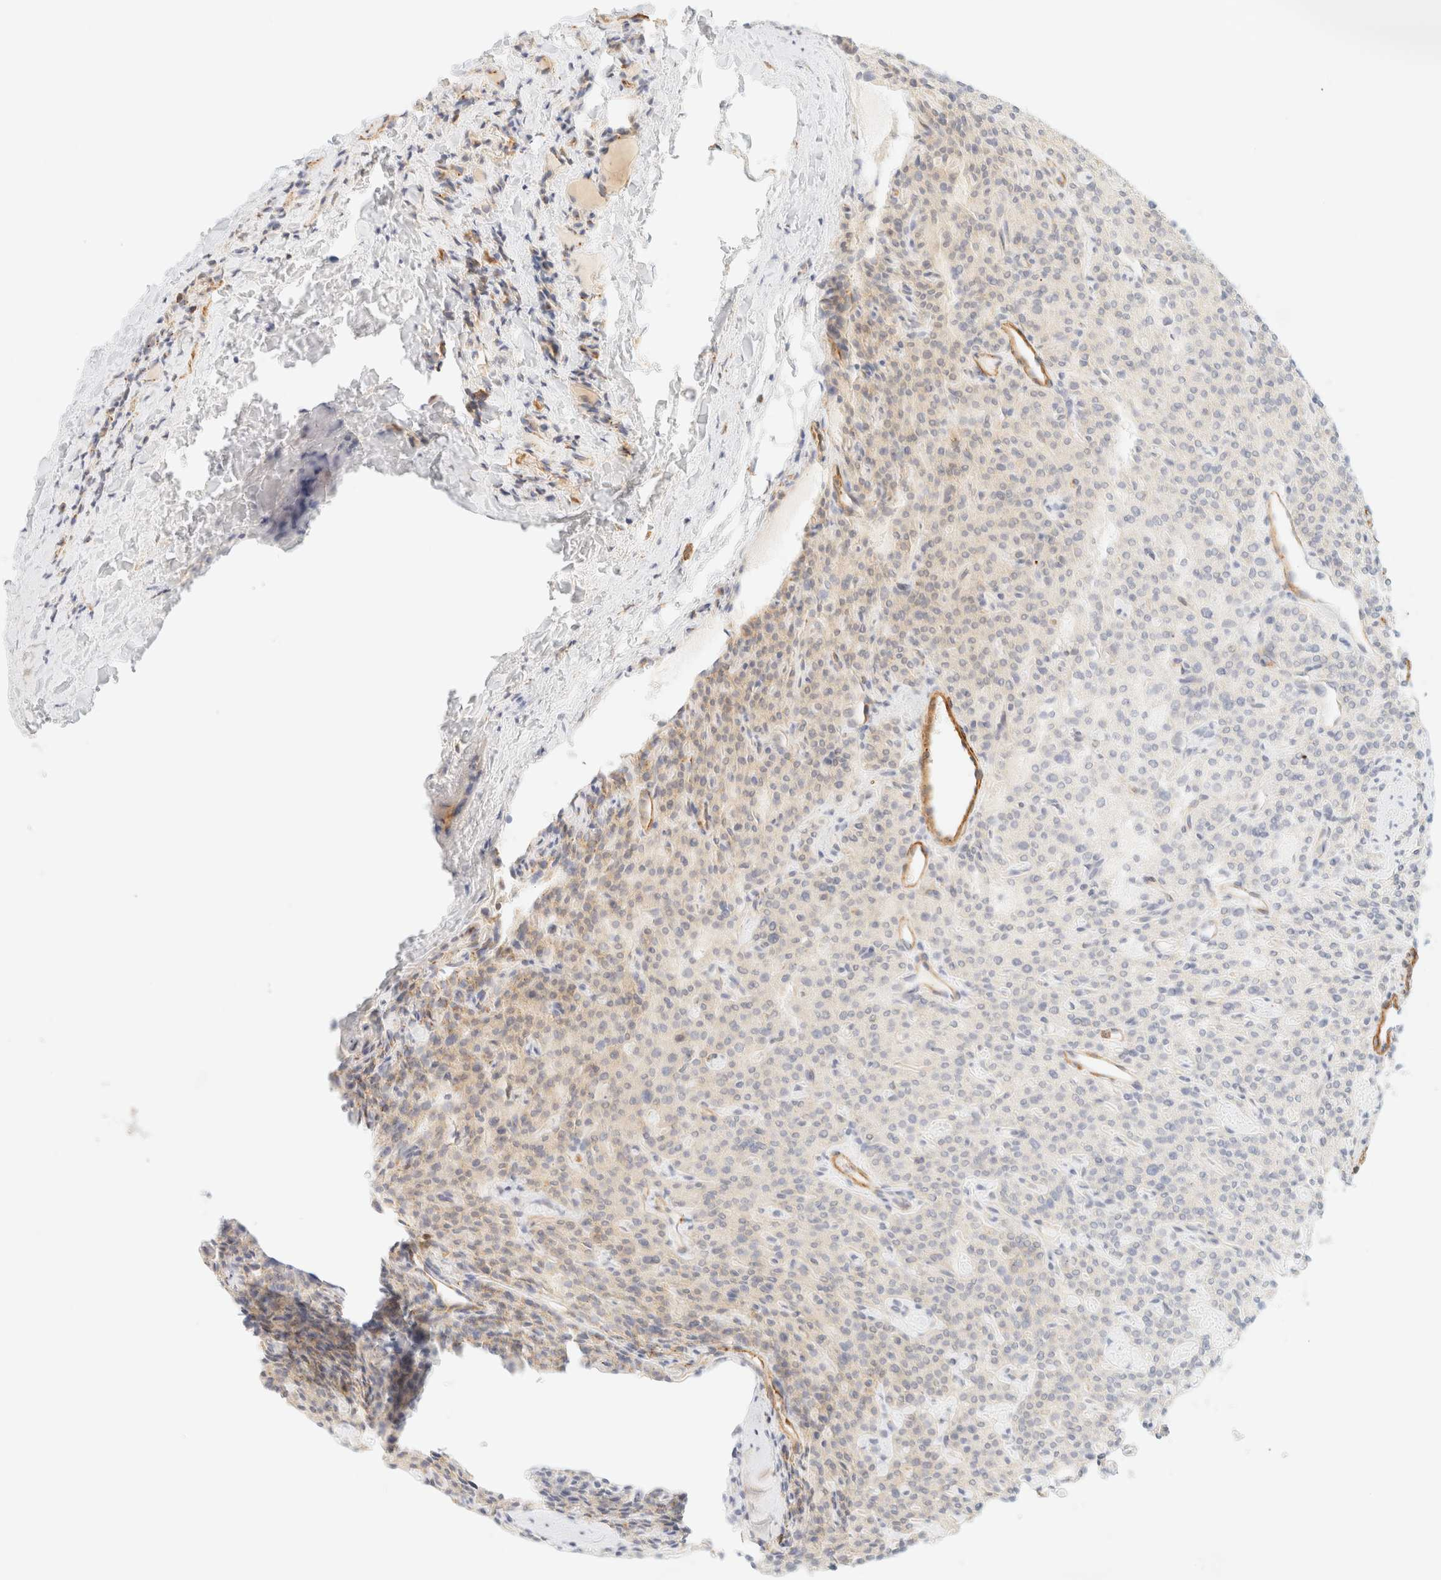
{"staining": {"intensity": "weak", "quantity": "<25%", "location": "cytoplasmic/membranous"}, "tissue": "parathyroid gland", "cell_type": "Glandular cells", "image_type": "normal", "snomed": [{"axis": "morphology", "description": "Normal tissue, NOS"}, {"axis": "topography", "description": "Parathyroid gland"}], "caption": "A high-resolution image shows IHC staining of unremarkable parathyroid gland, which exhibits no significant staining in glandular cells. (DAB (3,3'-diaminobenzidine) immunohistochemistry, high magnification).", "gene": "OTOP2", "patient": {"sex": "male", "age": 46}}